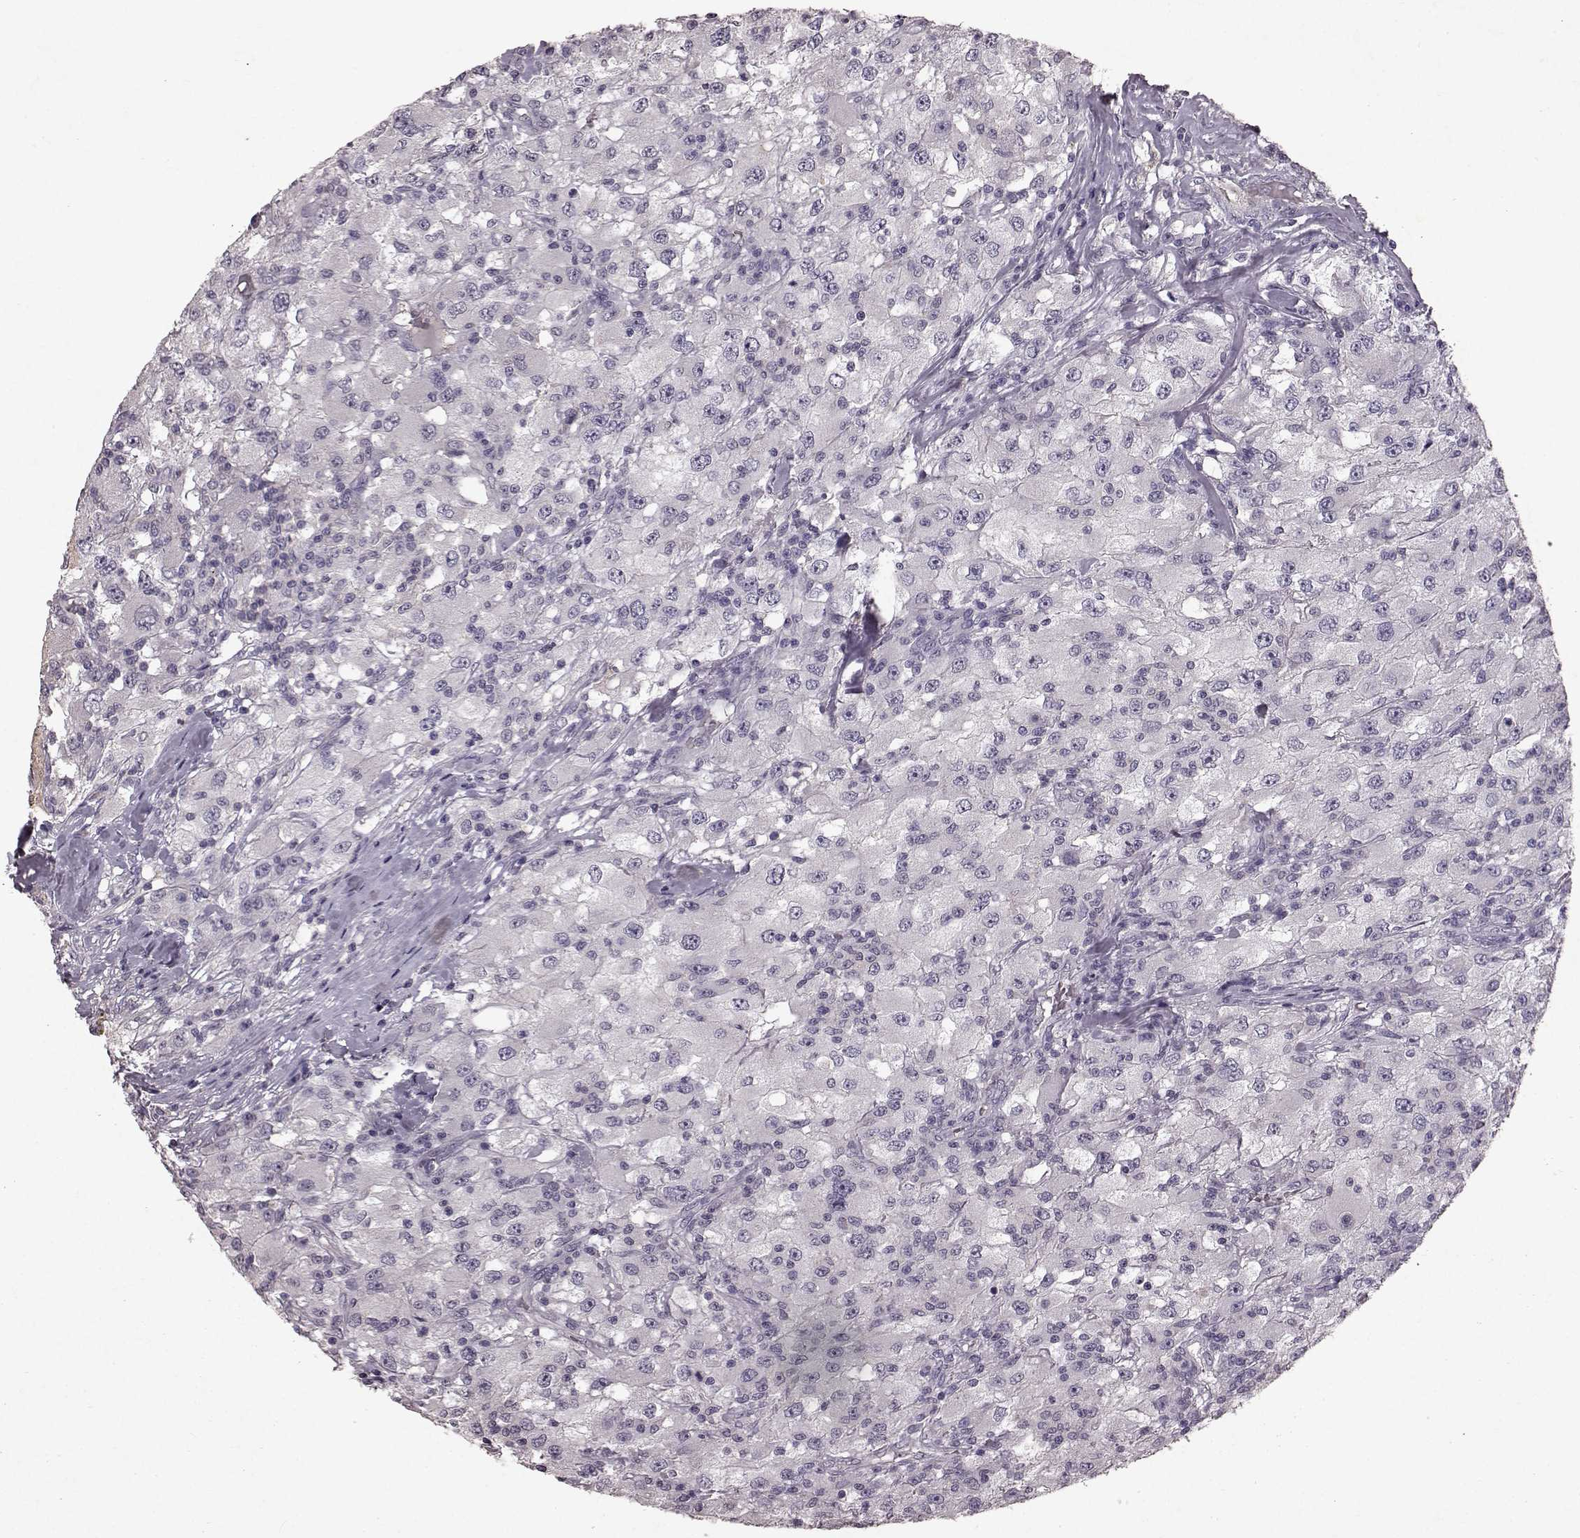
{"staining": {"intensity": "negative", "quantity": "none", "location": "none"}, "tissue": "renal cancer", "cell_type": "Tumor cells", "image_type": "cancer", "snomed": [{"axis": "morphology", "description": "Adenocarcinoma, NOS"}, {"axis": "topography", "description": "Kidney"}], "caption": "Adenocarcinoma (renal) was stained to show a protein in brown. There is no significant expression in tumor cells.", "gene": "FRRS1L", "patient": {"sex": "female", "age": 67}}